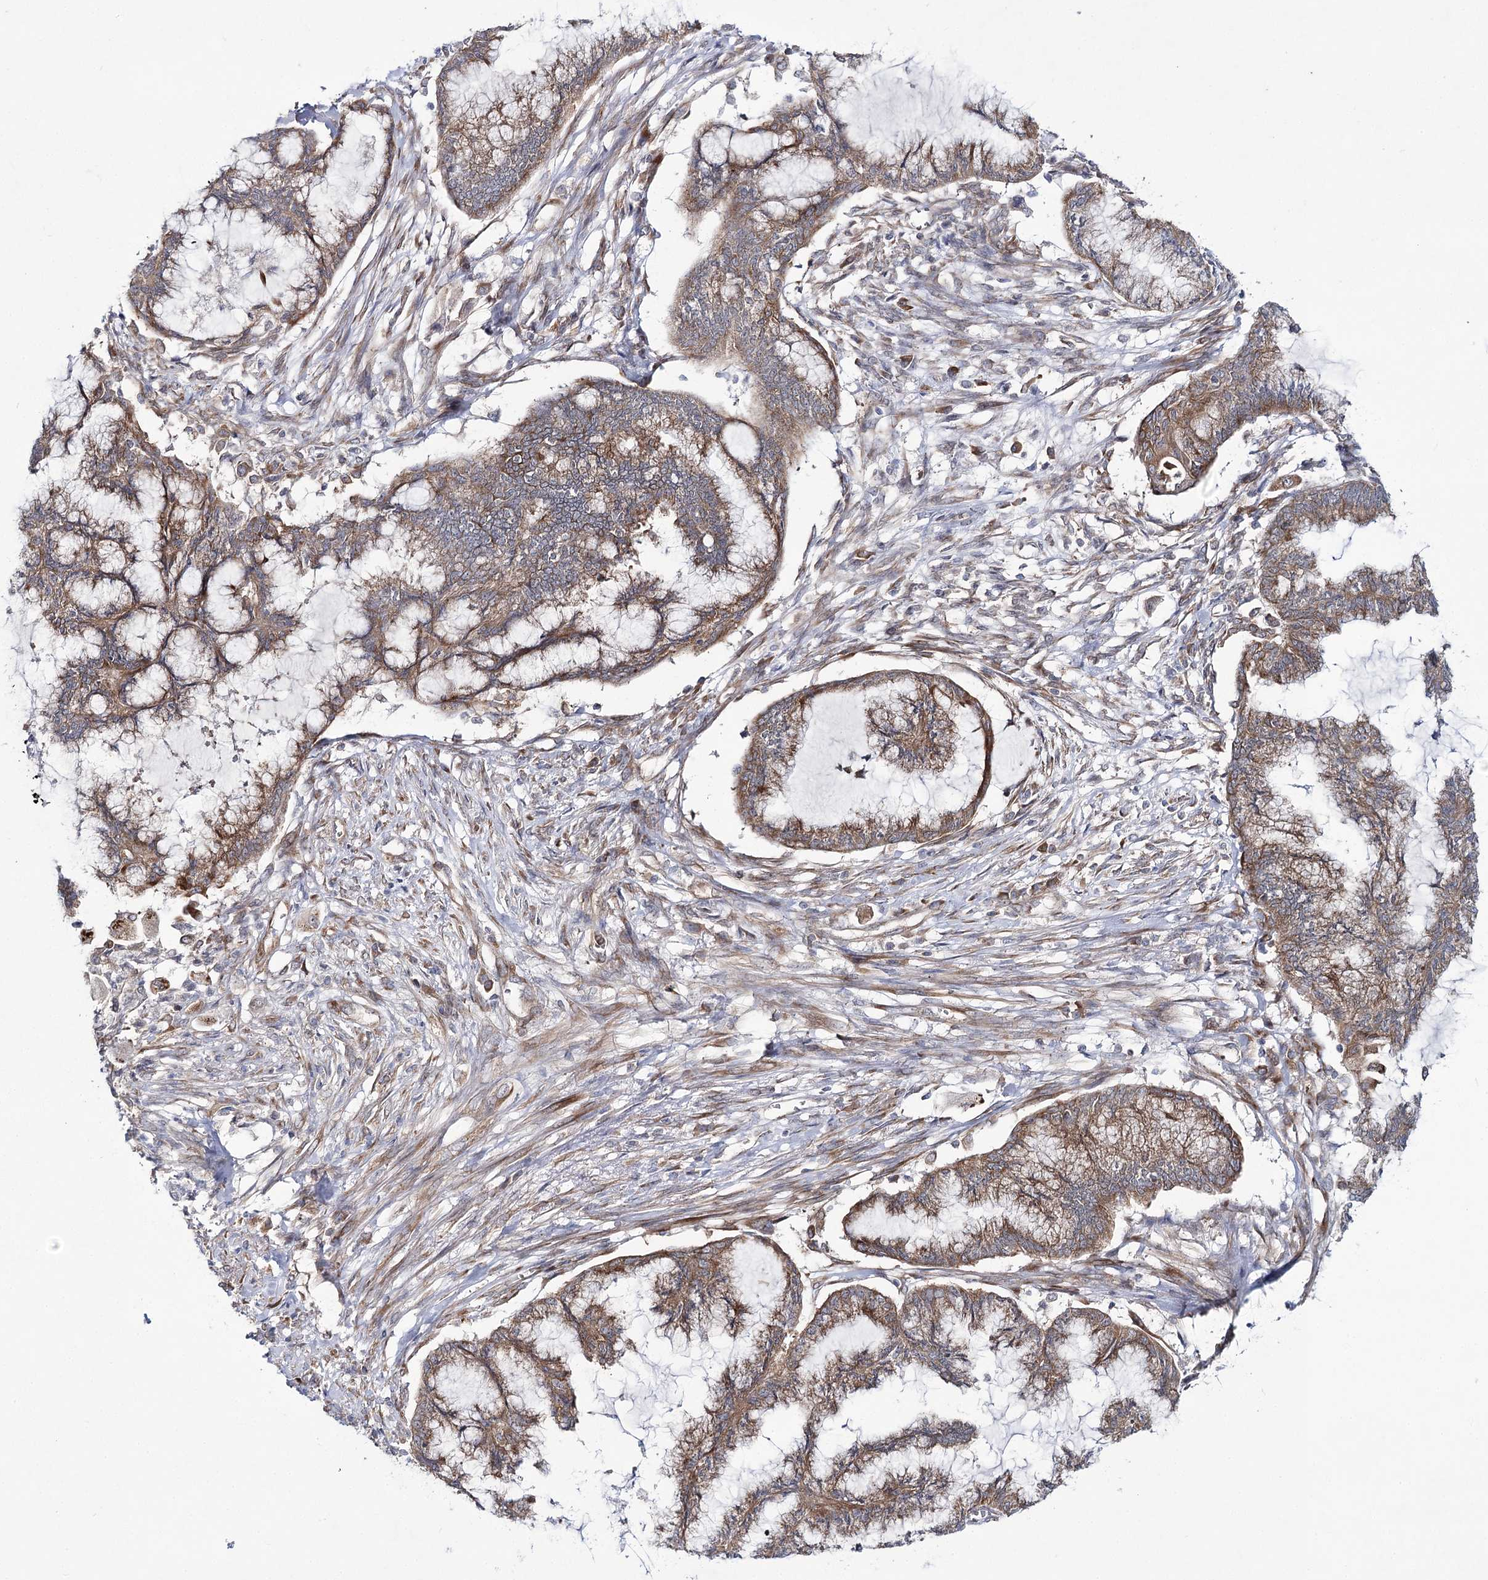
{"staining": {"intensity": "moderate", "quantity": ">75%", "location": "cytoplasmic/membranous"}, "tissue": "endometrial cancer", "cell_type": "Tumor cells", "image_type": "cancer", "snomed": [{"axis": "morphology", "description": "Adenocarcinoma, NOS"}, {"axis": "topography", "description": "Endometrium"}], "caption": "Immunohistochemistry image of neoplastic tissue: endometrial adenocarcinoma stained using IHC exhibits medium levels of moderate protein expression localized specifically in the cytoplasmic/membranous of tumor cells, appearing as a cytoplasmic/membranous brown color.", "gene": "VWA2", "patient": {"sex": "female", "age": 86}}